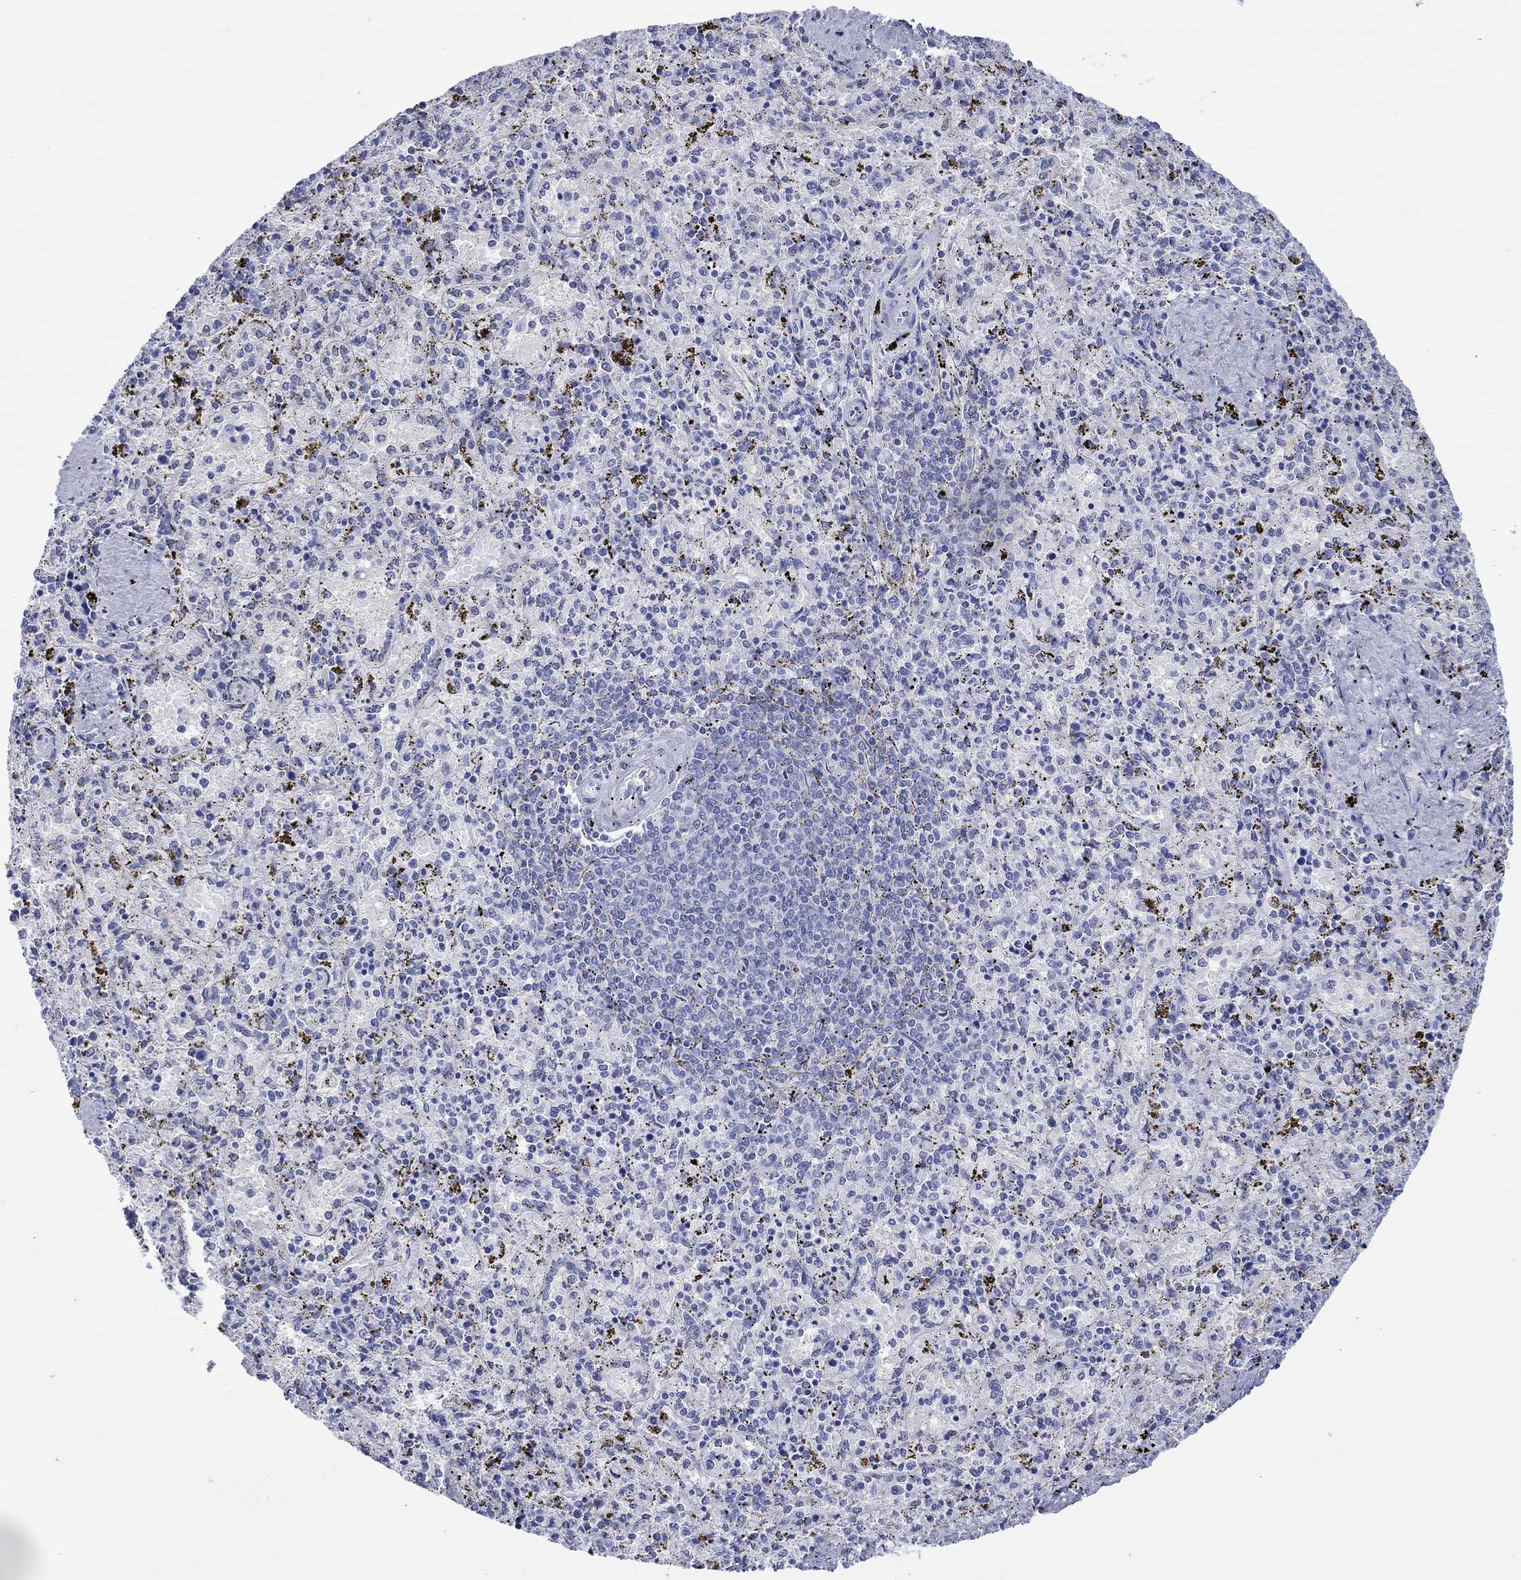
{"staining": {"intensity": "negative", "quantity": "none", "location": "none"}, "tissue": "spleen", "cell_type": "Cells in red pulp", "image_type": "normal", "snomed": [{"axis": "morphology", "description": "Normal tissue, NOS"}, {"axis": "topography", "description": "Spleen"}], "caption": "The photomicrograph displays no significant expression in cells in red pulp of spleen. (Stains: DAB immunohistochemistry with hematoxylin counter stain, Microscopy: brightfield microscopy at high magnification).", "gene": "MLANA", "patient": {"sex": "female", "age": 50}}